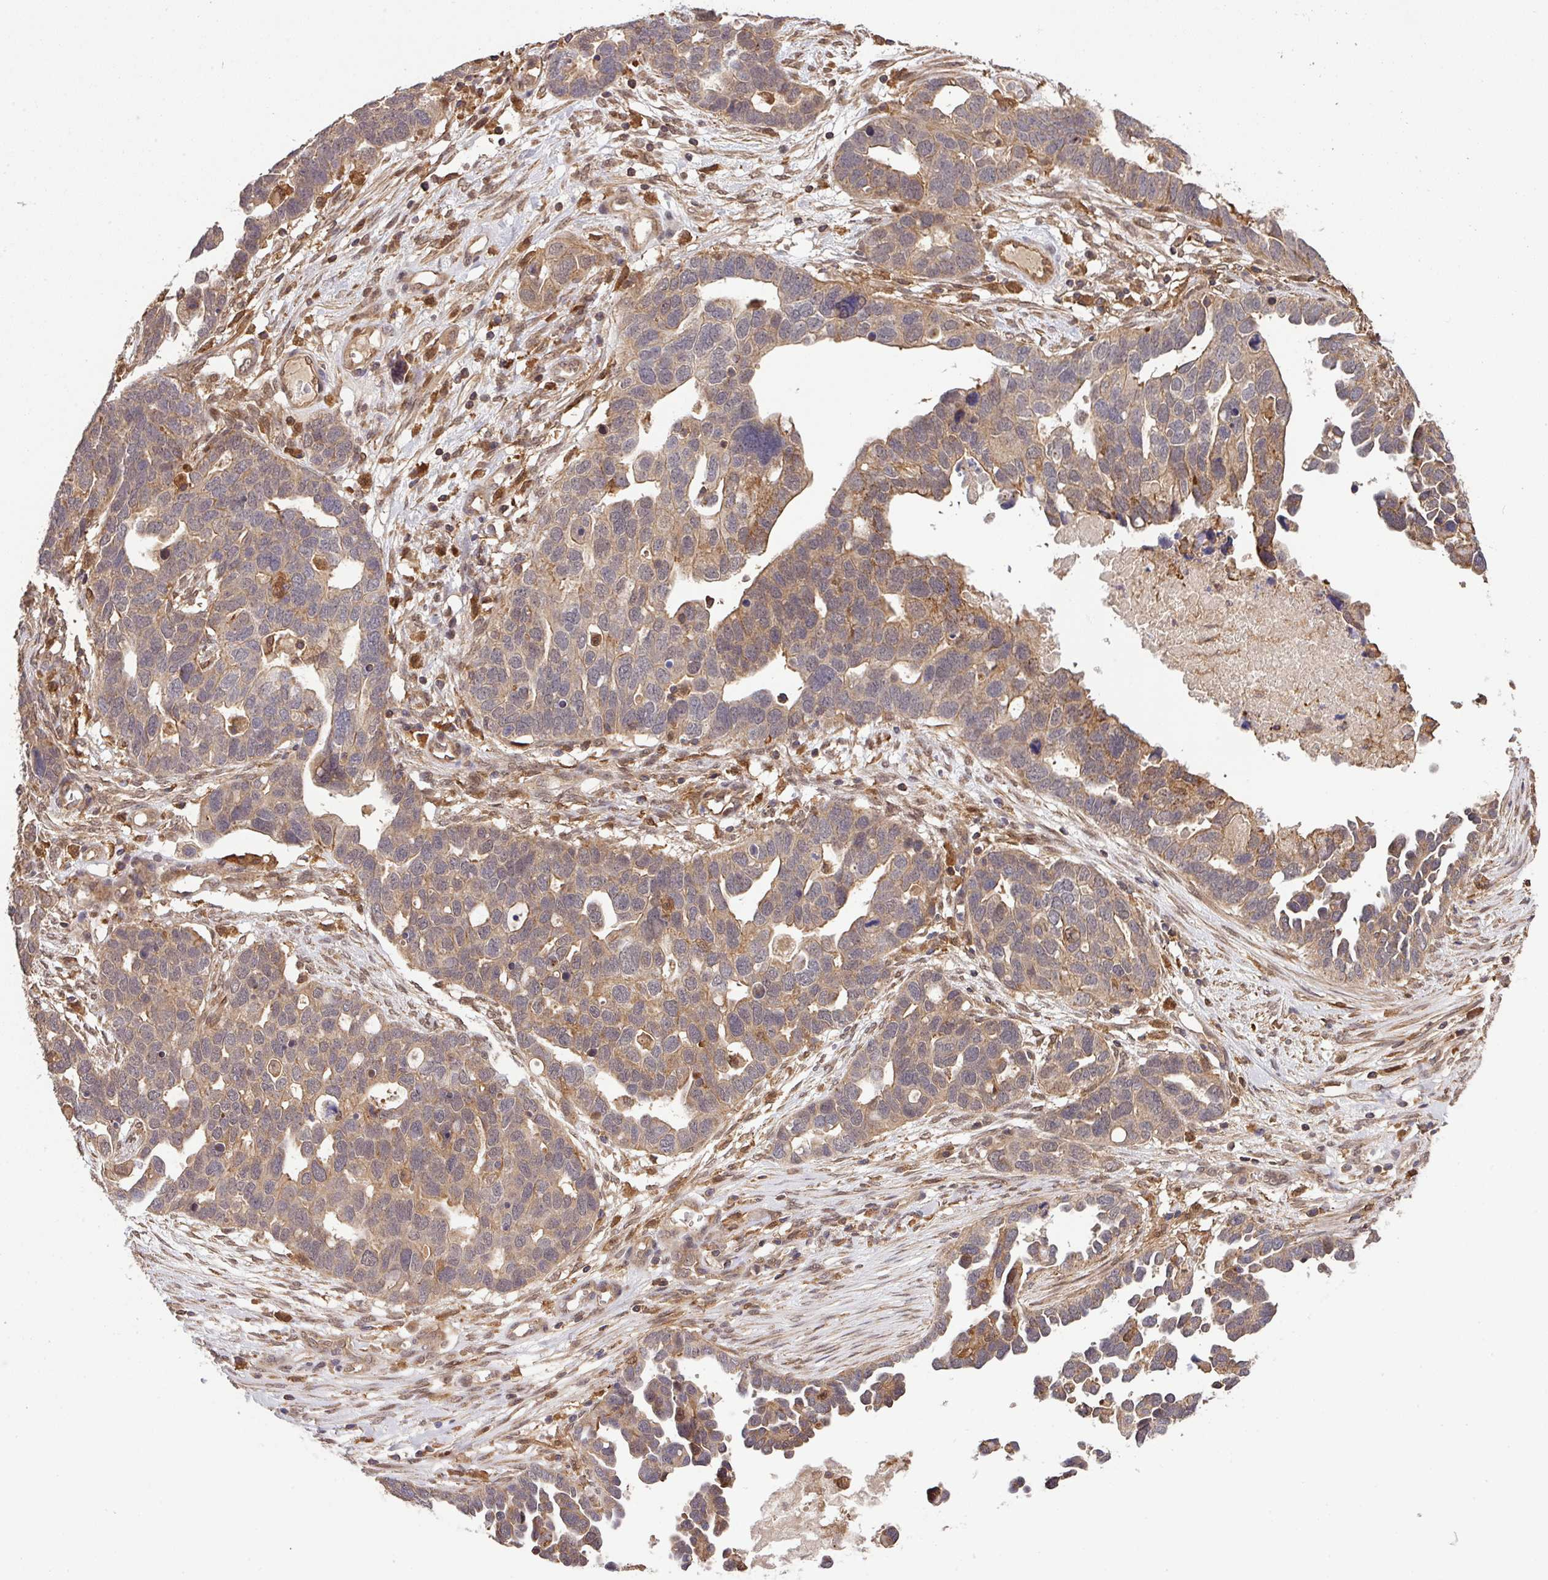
{"staining": {"intensity": "moderate", "quantity": "<25%", "location": "cytoplasmic/membranous"}, "tissue": "ovarian cancer", "cell_type": "Tumor cells", "image_type": "cancer", "snomed": [{"axis": "morphology", "description": "Cystadenocarcinoma, serous, NOS"}, {"axis": "topography", "description": "Ovary"}], "caption": "Moderate cytoplasmic/membranous protein positivity is seen in about <25% of tumor cells in ovarian cancer.", "gene": "ARPIN", "patient": {"sex": "female", "age": 54}}